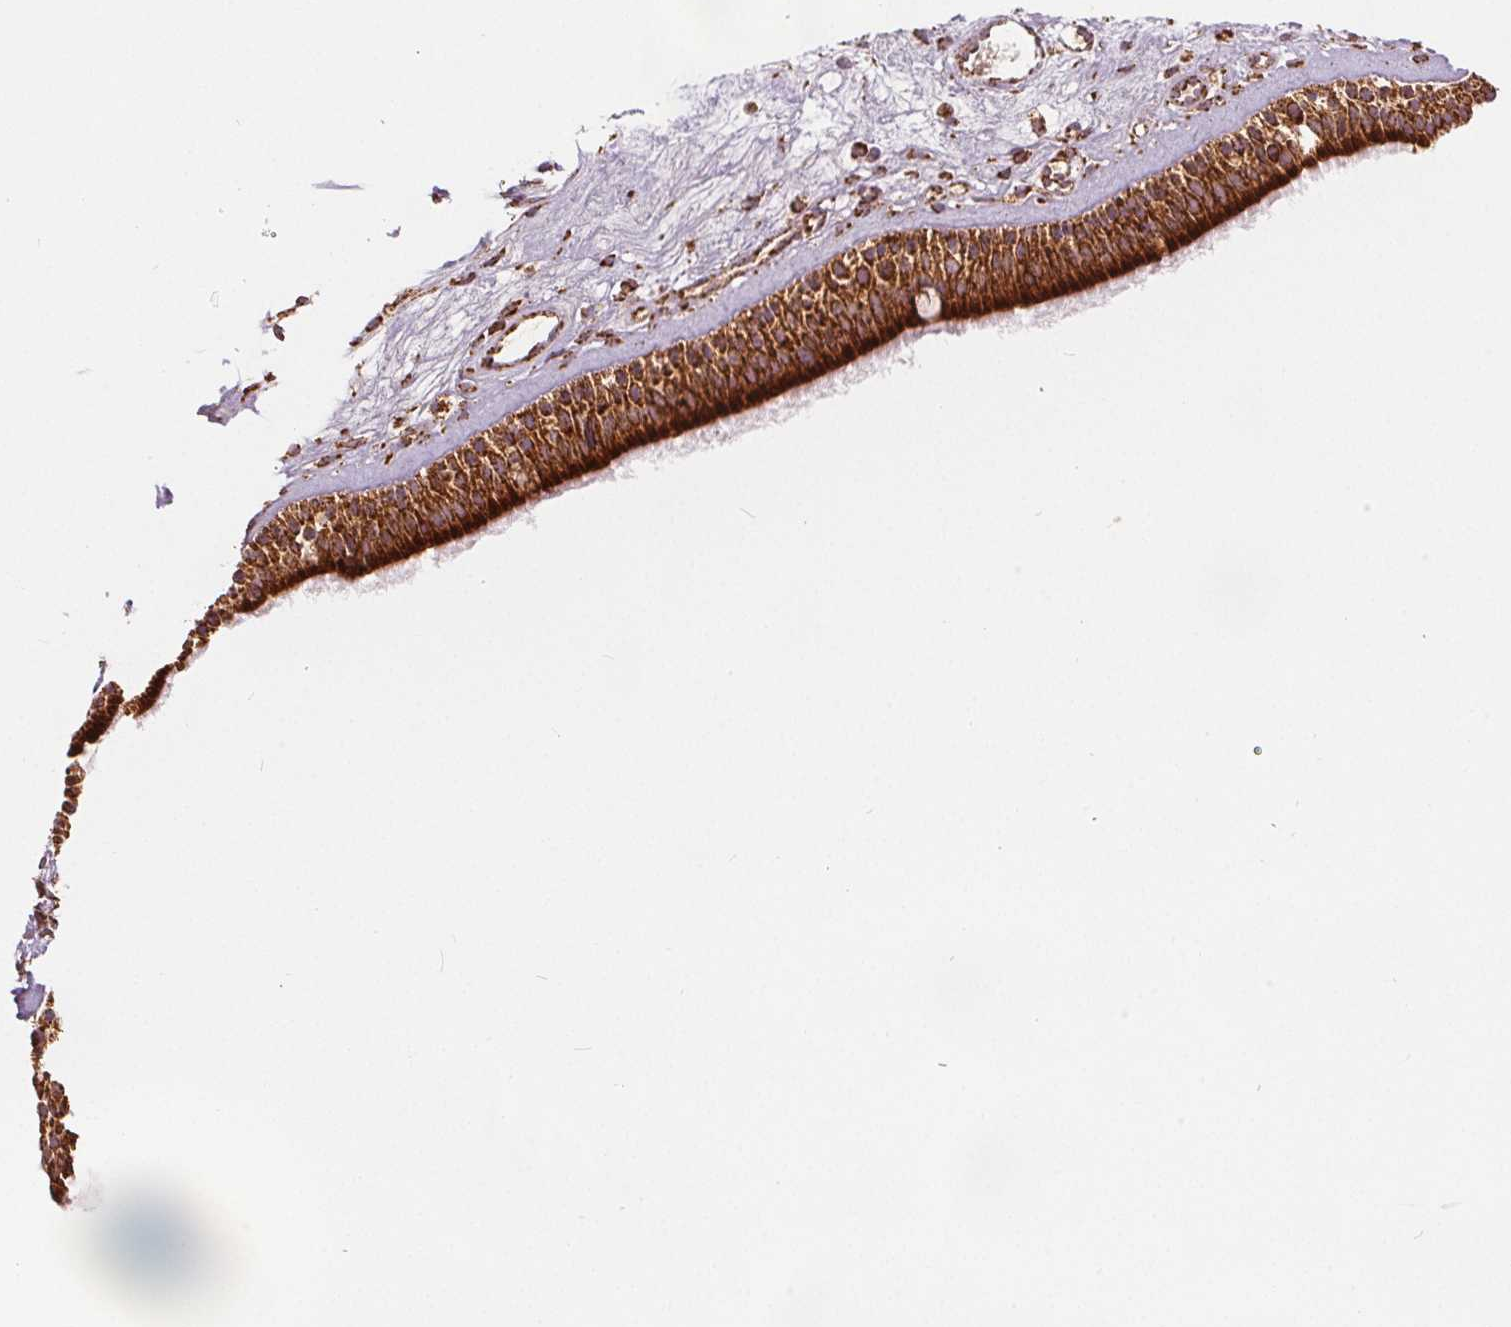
{"staining": {"intensity": "strong", "quantity": ">75%", "location": "cytoplasmic/membranous"}, "tissue": "nasopharynx", "cell_type": "Respiratory epithelial cells", "image_type": "normal", "snomed": [{"axis": "morphology", "description": "Normal tissue, NOS"}, {"axis": "topography", "description": "Nasopharynx"}], "caption": "Immunohistochemistry micrograph of unremarkable nasopharynx stained for a protein (brown), which exhibits high levels of strong cytoplasmic/membranous staining in approximately >75% of respiratory epithelial cells.", "gene": "SDHB", "patient": {"sex": "male", "age": 68}}